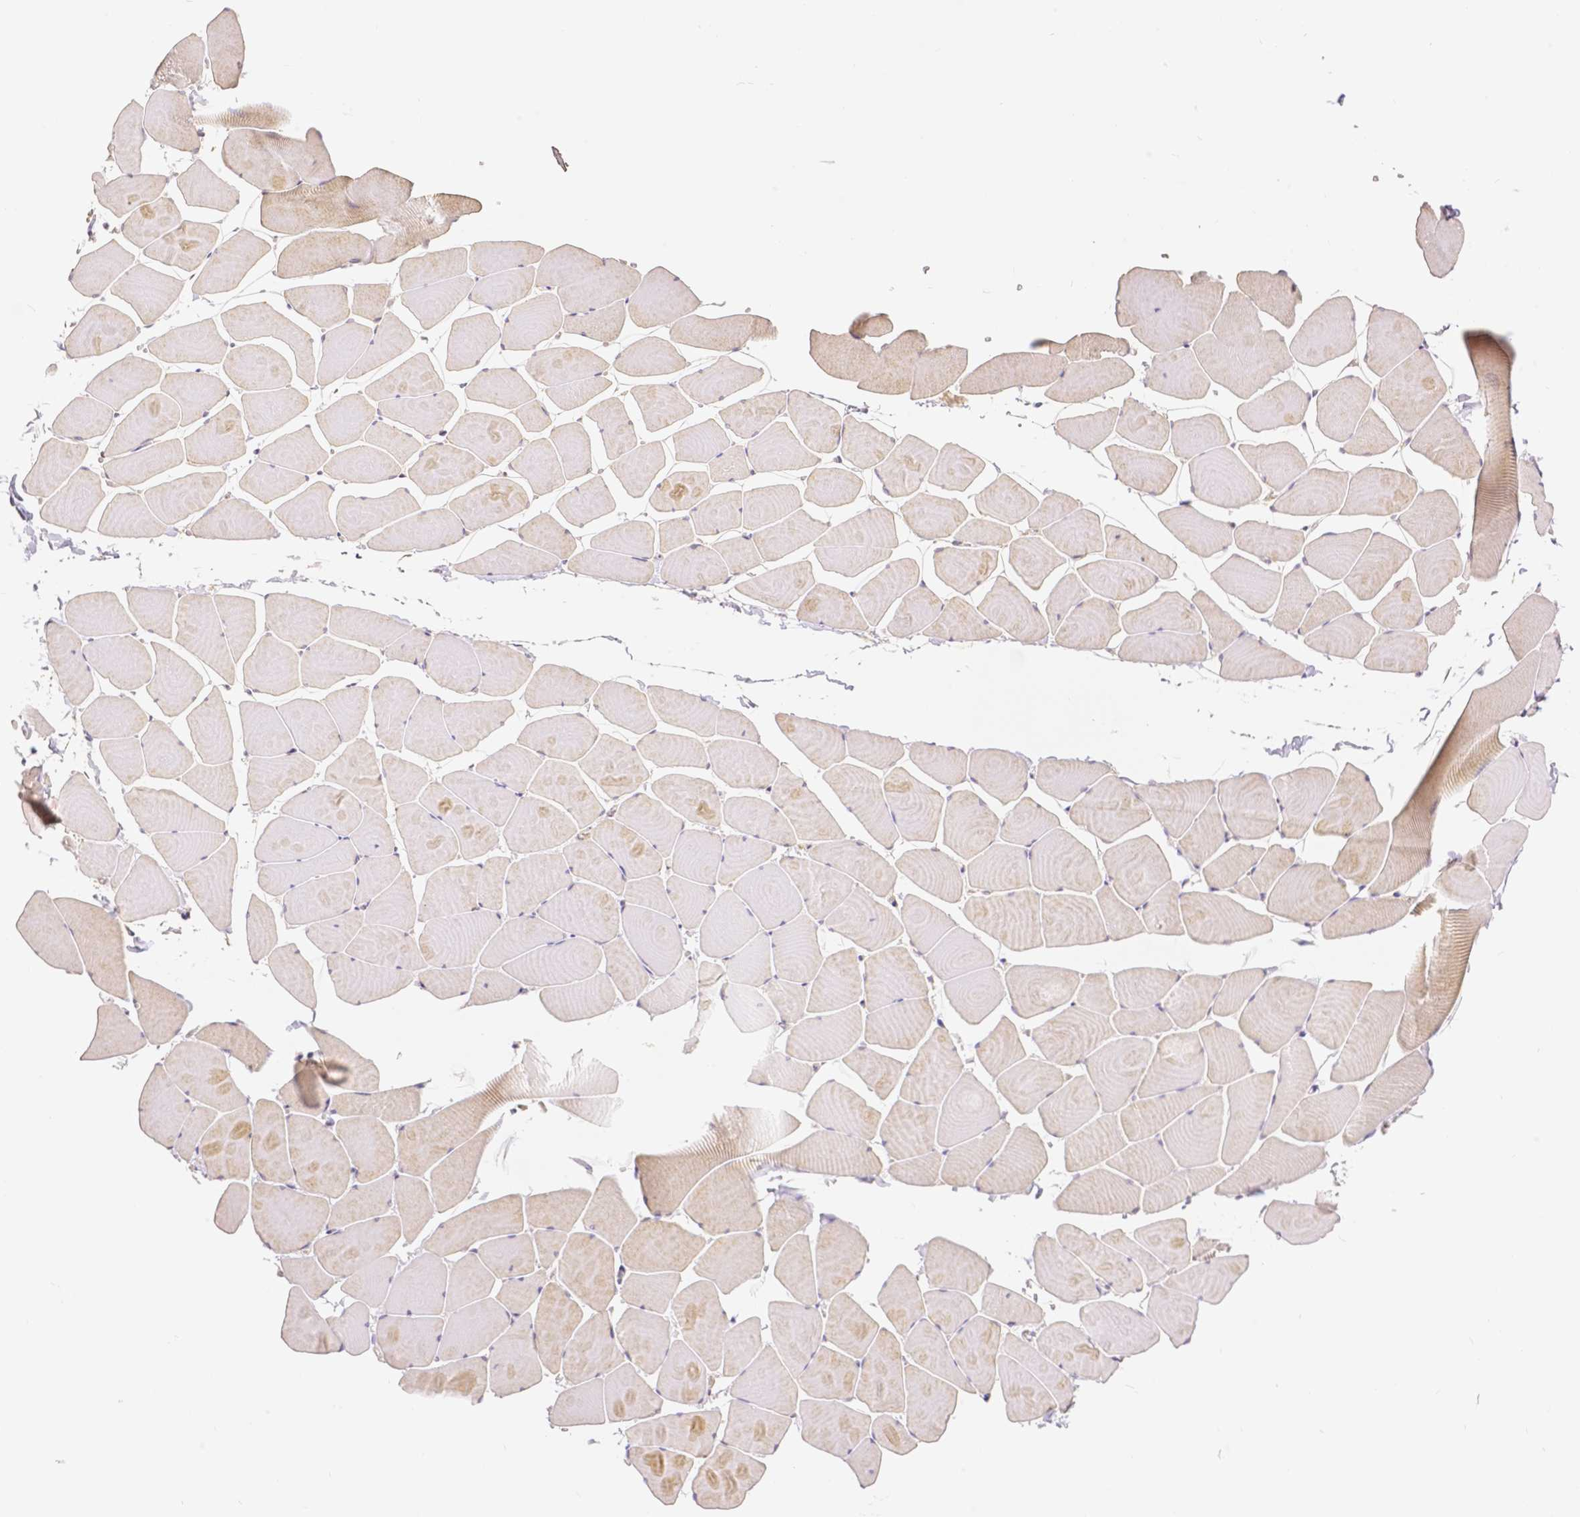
{"staining": {"intensity": "weak", "quantity": "<25%", "location": "cytoplasmic/membranous"}, "tissue": "skeletal muscle", "cell_type": "Myocytes", "image_type": "normal", "snomed": [{"axis": "morphology", "description": "Normal tissue, NOS"}, {"axis": "topography", "description": "Skeletal muscle"}], "caption": "Immunohistochemistry (IHC) image of benign skeletal muscle: skeletal muscle stained with DAB (3,3'-diaminobenzidine) shows no significant protein expression in myocytes.", "gene": "RHOT1", "patient": {"sex": "male", "age": 25}}